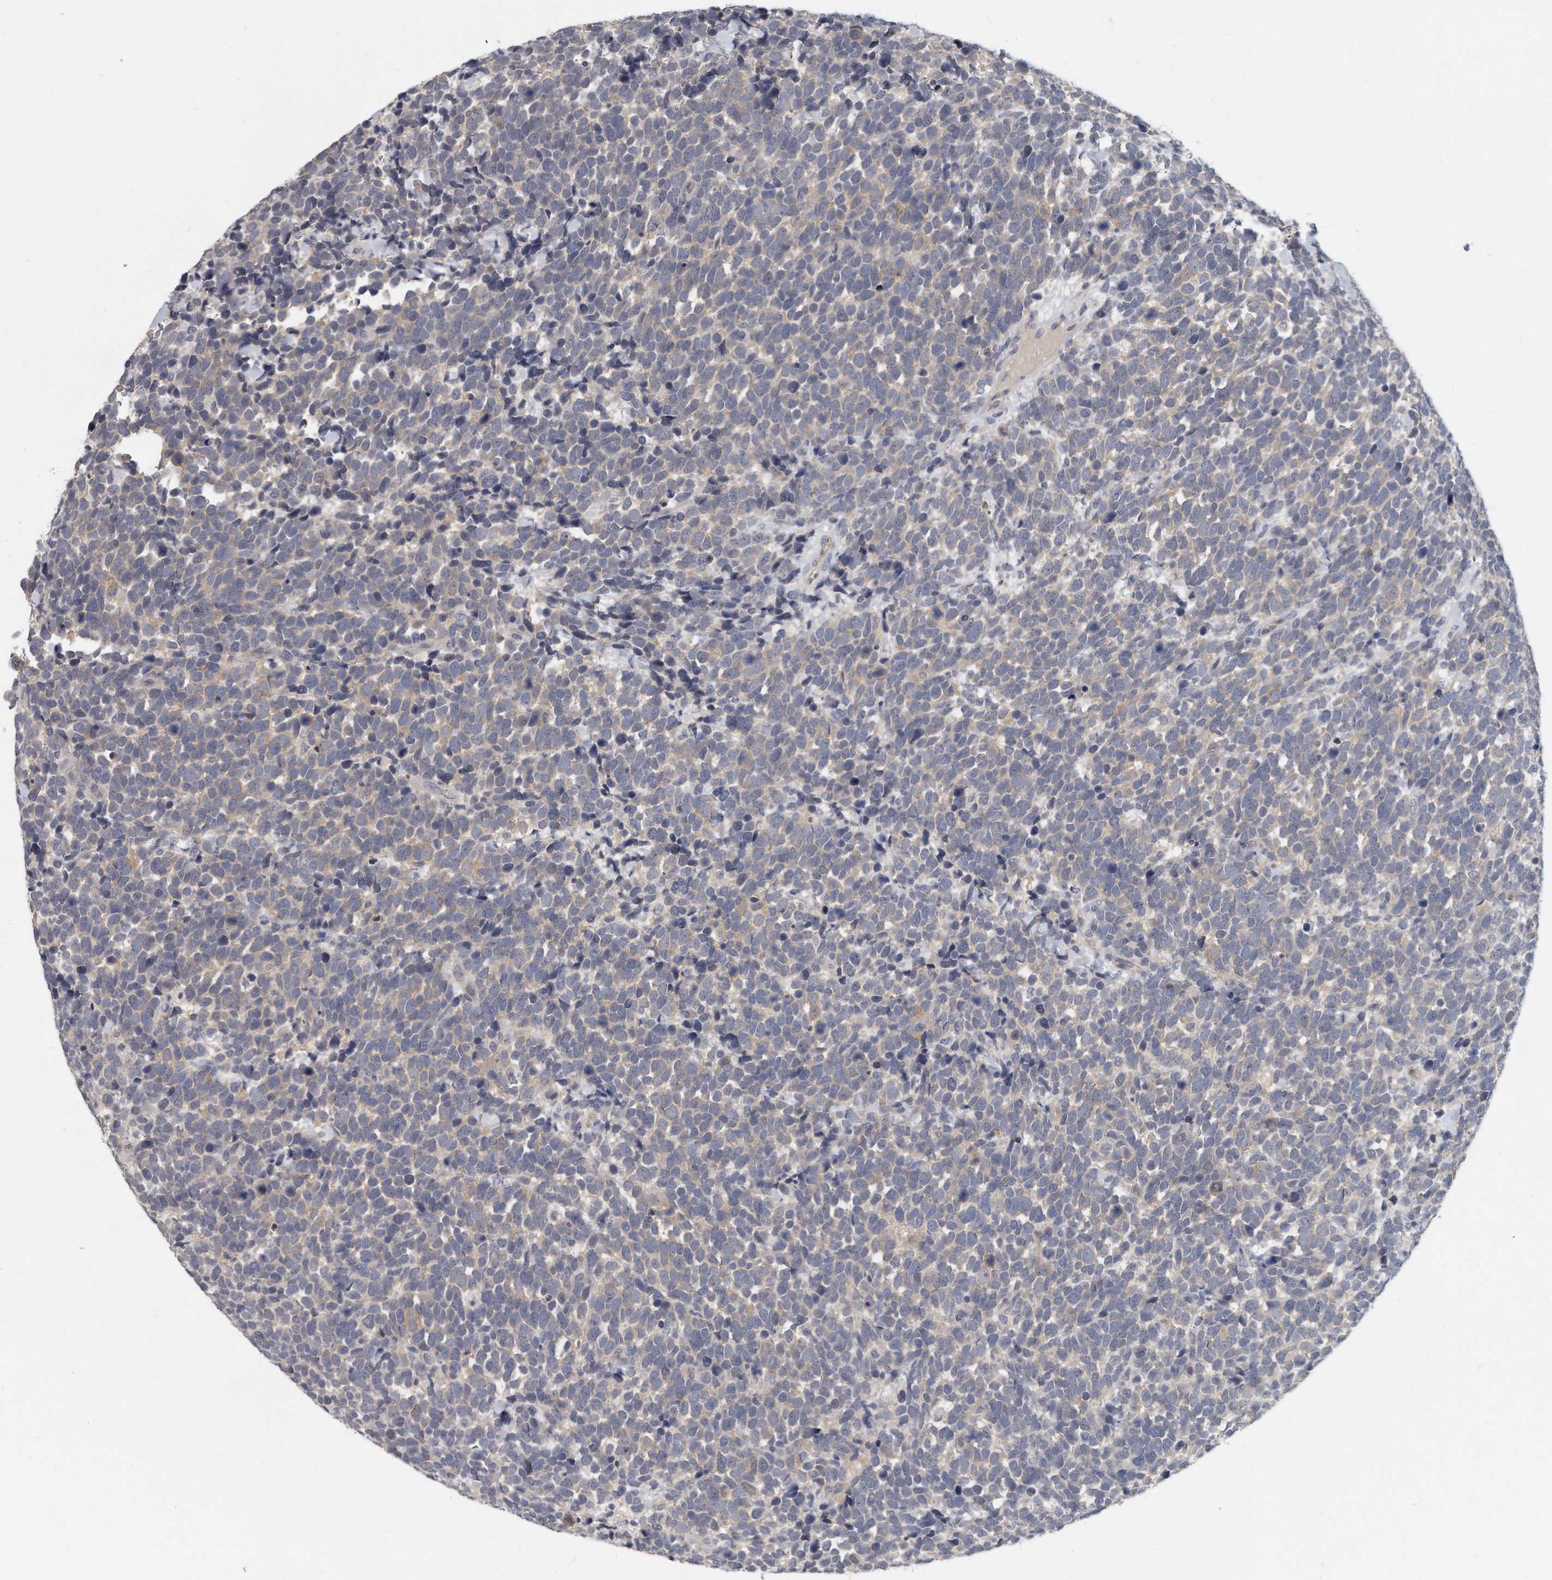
{"staining": {"intensity": "weak", "quantity": "<25%", "location": "cytoplasmic/membranous"}, "tissue": "urothelial cancer", "cell_type": "Tumor cells", "image_type": "cancer", "snomed": [{"axis": "morphology", "description": "Urothelial carcinoma, High grade"}, {"axis": "topography", "description": "Urinary bladder"}], "caption": "Tumor cells are negative for protein expression in human high-grade urothelial carcinoma.", "gene": "KLHL7", "patient": {"sex": "female", "age": 82}}